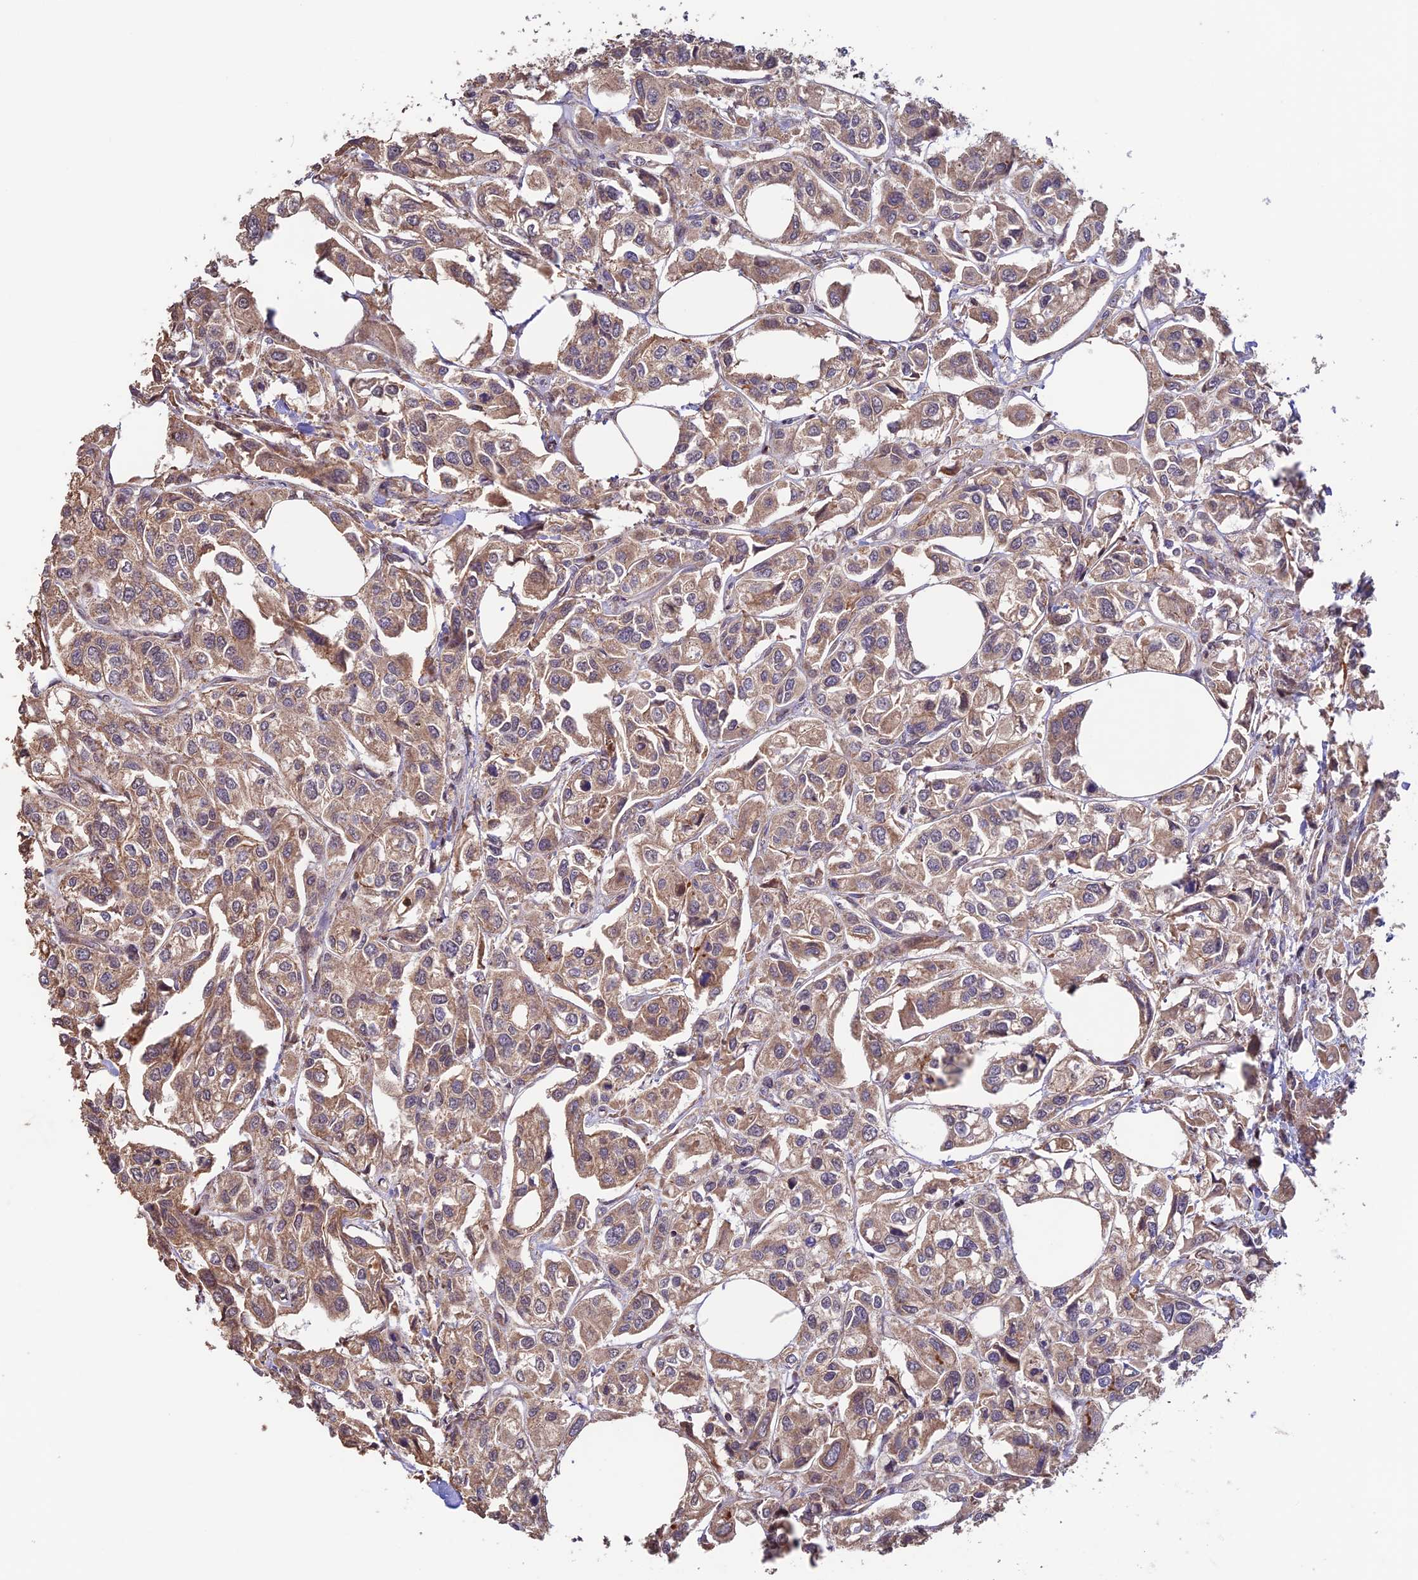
{"staining": {"intensity": "moderate", "quantity": ">75%", "location": "cytoplasmic/membranous"}, "tissue": "urothelial cancer", "cell_type": "Tumor cells", "image_type": "cancer", "snomed": [{"axis": "morphology", "description": "Urothelial carcinoma, High grade"}, {"axis": "topography", "description": "Urinary bladder"}], "caption": "Human urothelial cancer stained with a brown dye displays moderate cytoplasmic/membranous positive staining in approximately >75% of tumor cells.", "gene": "EMC3", "patient": {"sex": "male", "age": 67}}